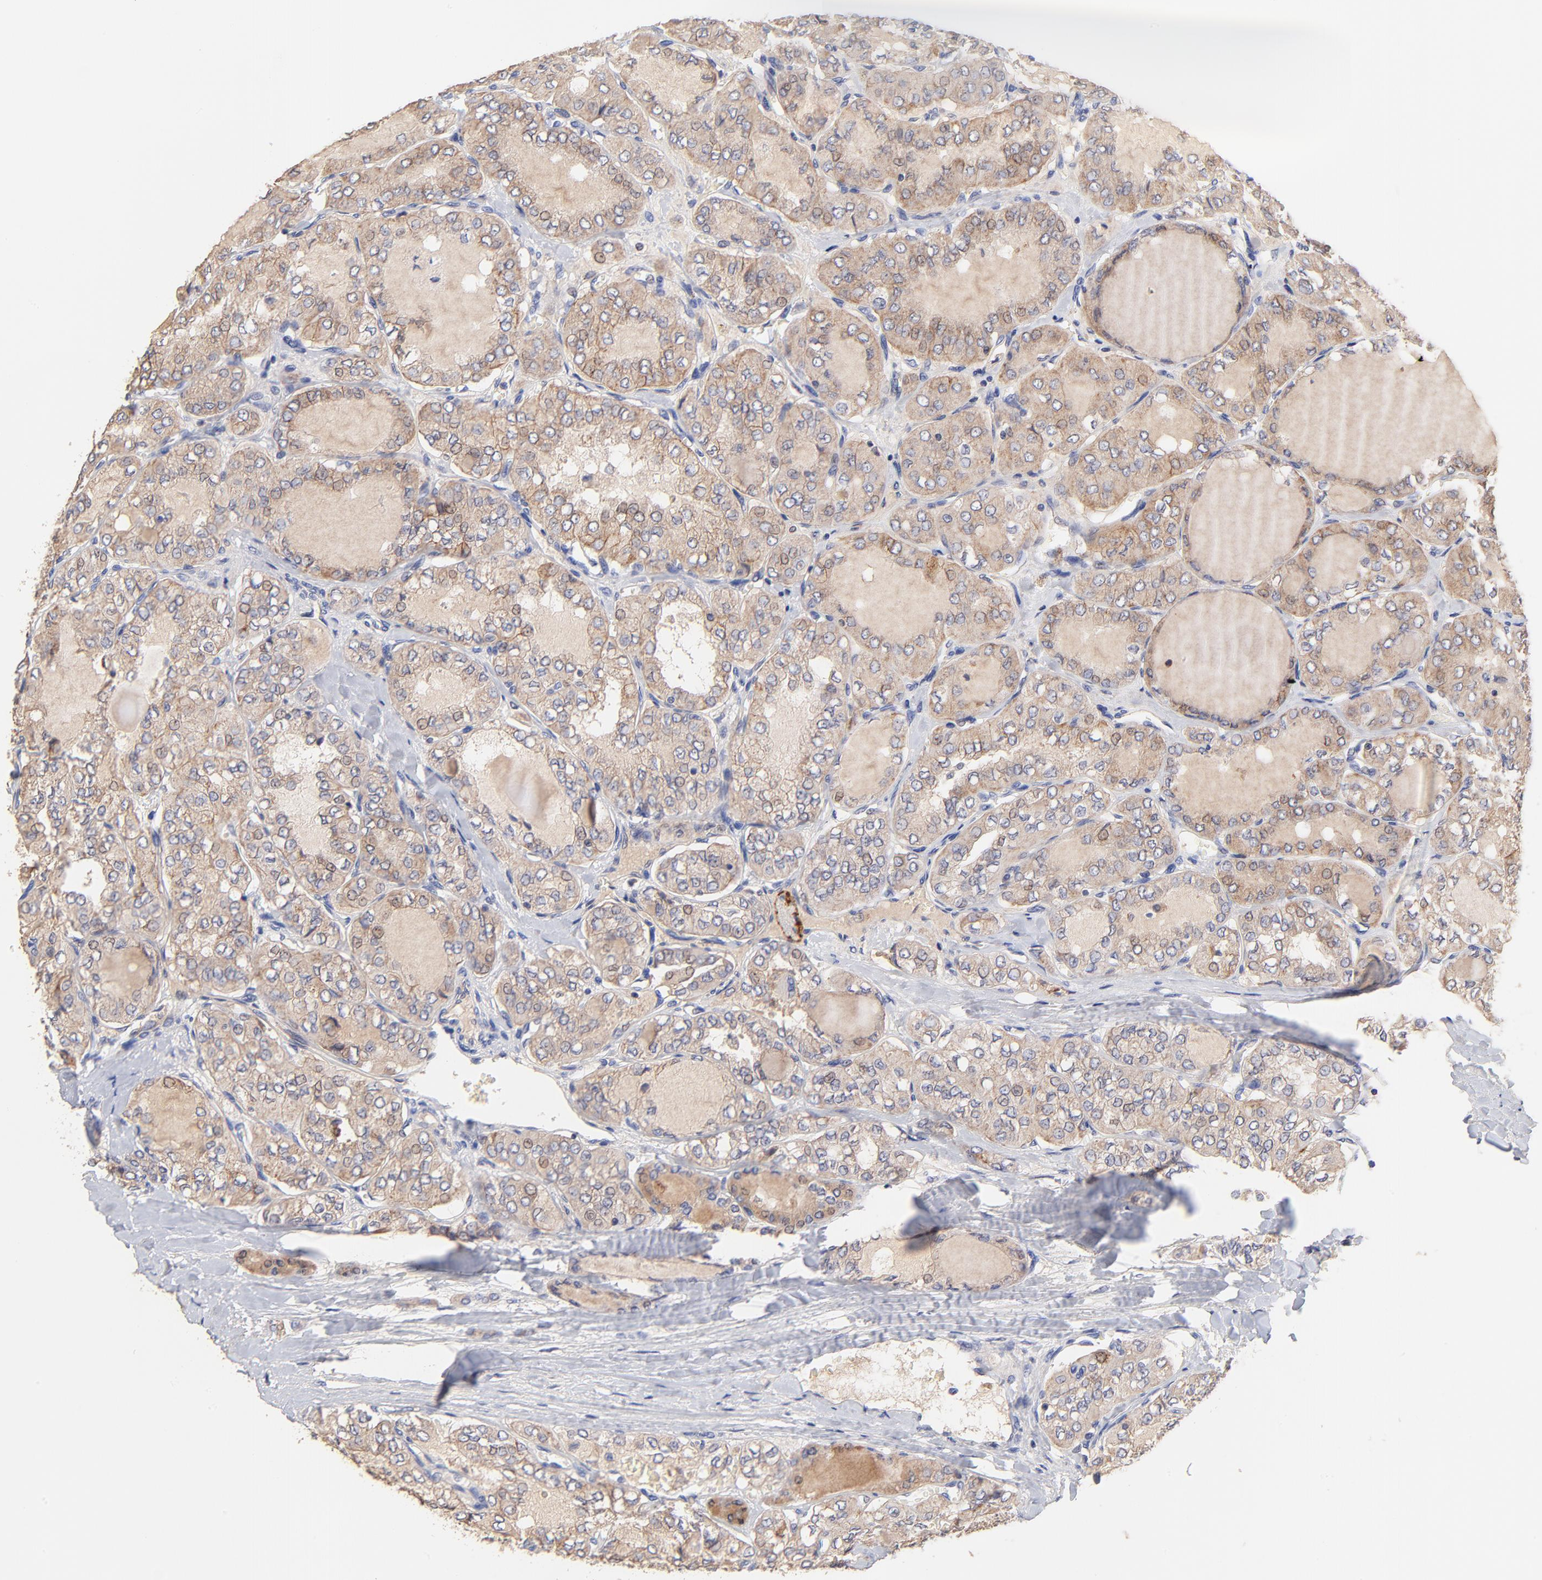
{"staining": {"intensity": "weak", "quantity": ">75%", "location": "cytoplasmic/membranous"}, "tissue": "thyroid cancer", "cell_type": "Tumor cells", "image_type": "cancer", "snomed": [{"axis": "morphology", "description": "Papillary adenocarcinoma, NOS"}, {"axis": "topography", "description": "Thyroid gland"}], "caption": "High-power microscopy captured an immunohistochemistry image of papillary adenocarcinoma (thyroid), revealing weak cytoplasmic/membranous expression in about >75% of tumor cells.", "gene": "PTK7", "patient": {"sex": "male", "age": 20}}